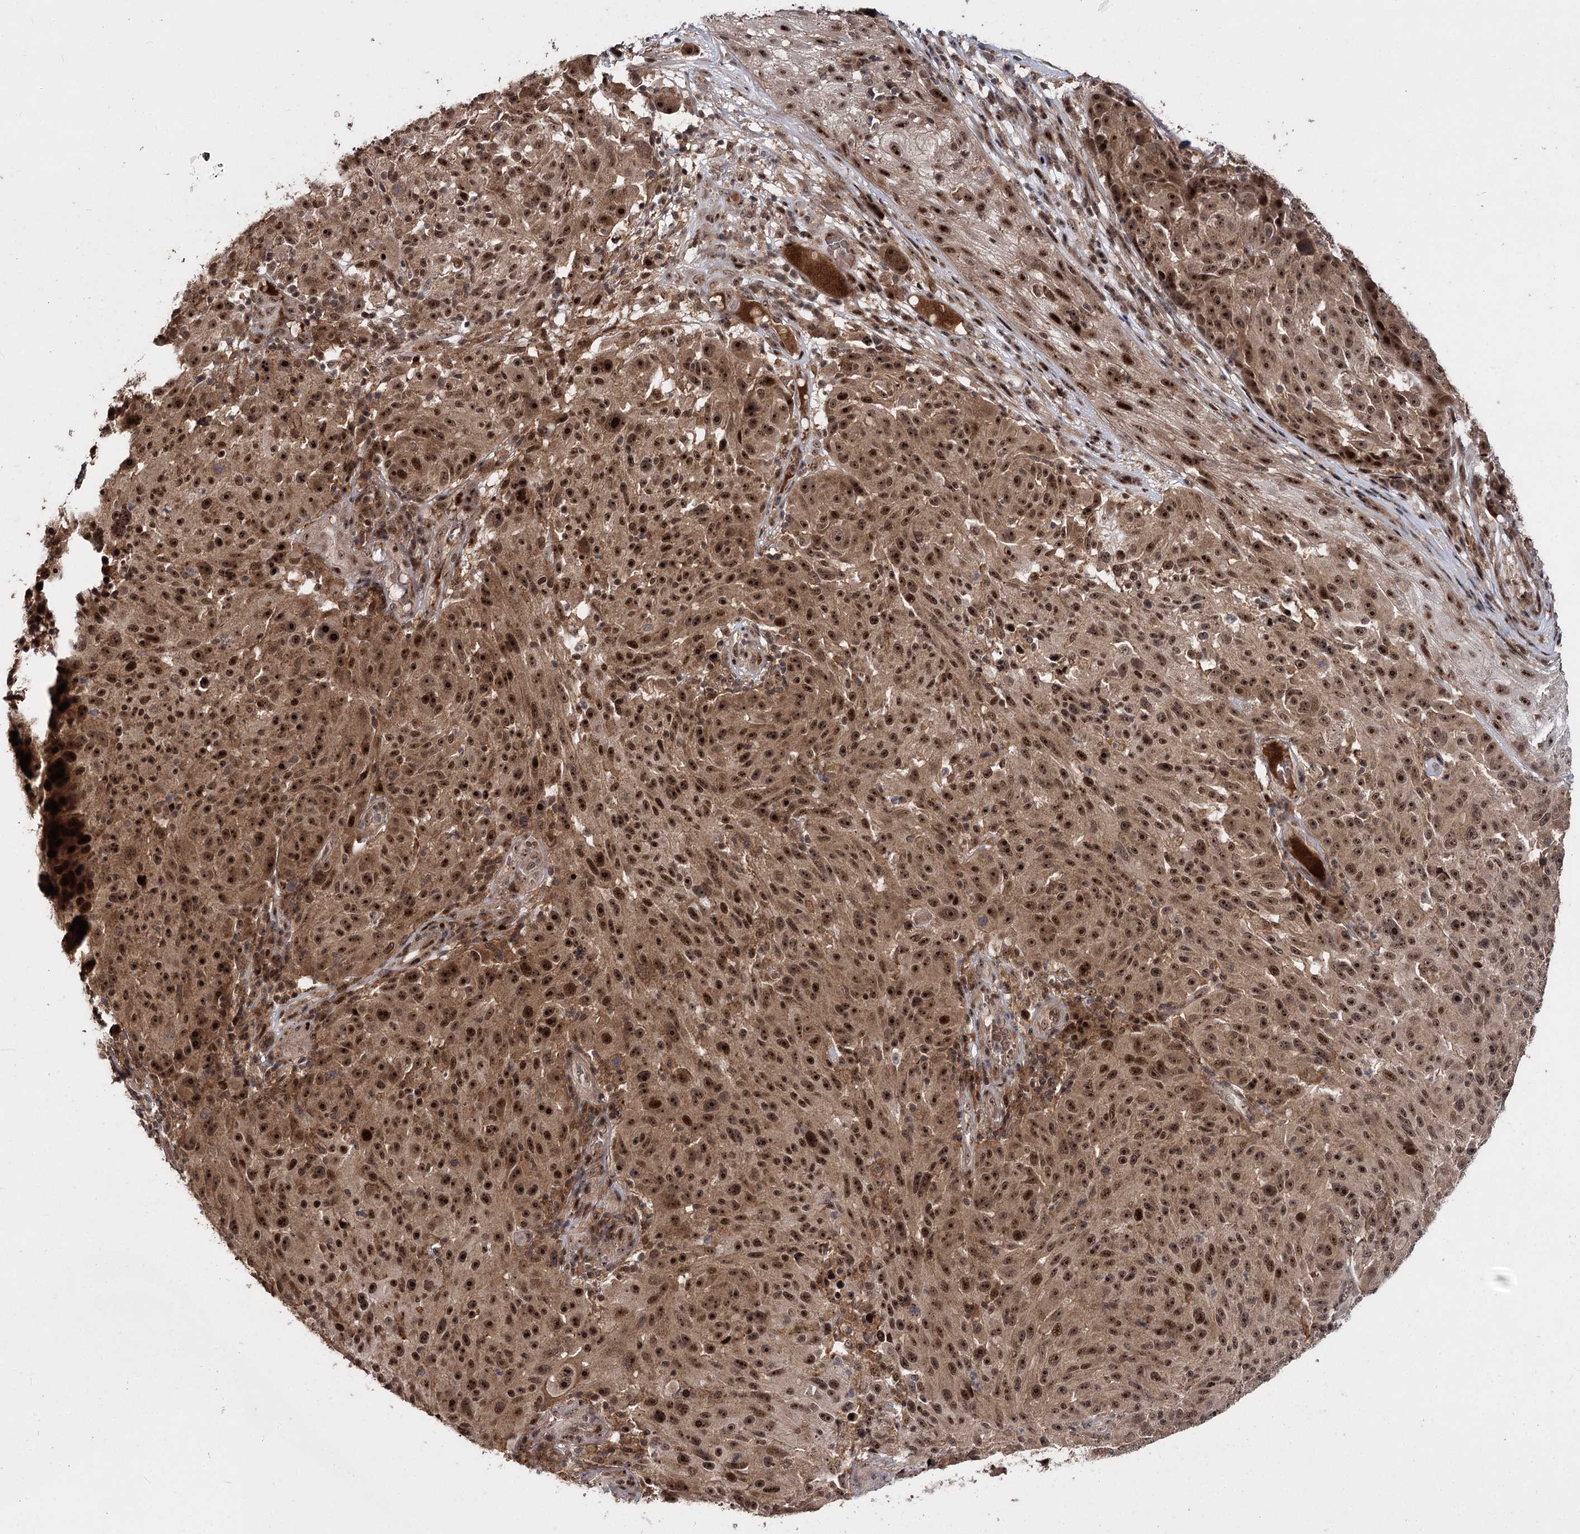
{"staining": {"intensity": "strong", "quantity": ">75%", "location": "cytoplasmic/membranous,nuclear"}, "tissue": "melanoma", "cell_type": "Tumor cells", "image_type": "cancer", "snomed": [{"axis": "morphology", "description": "Malignant melanoma, NOS"}, {"axis": "topography", "description": "Skin"}], "caption": "High-magnification brightfield microscopy of malignant melanoma stained with DAB (brown) and counterstained with hematoxylin (blue). tumor cells exhibit strong cytoplasmic/membranous and nuclear staining is identified in approximately>75% of cells.", "gene": "MKNK2", "patient": {"sex": "male", "age": 53}}